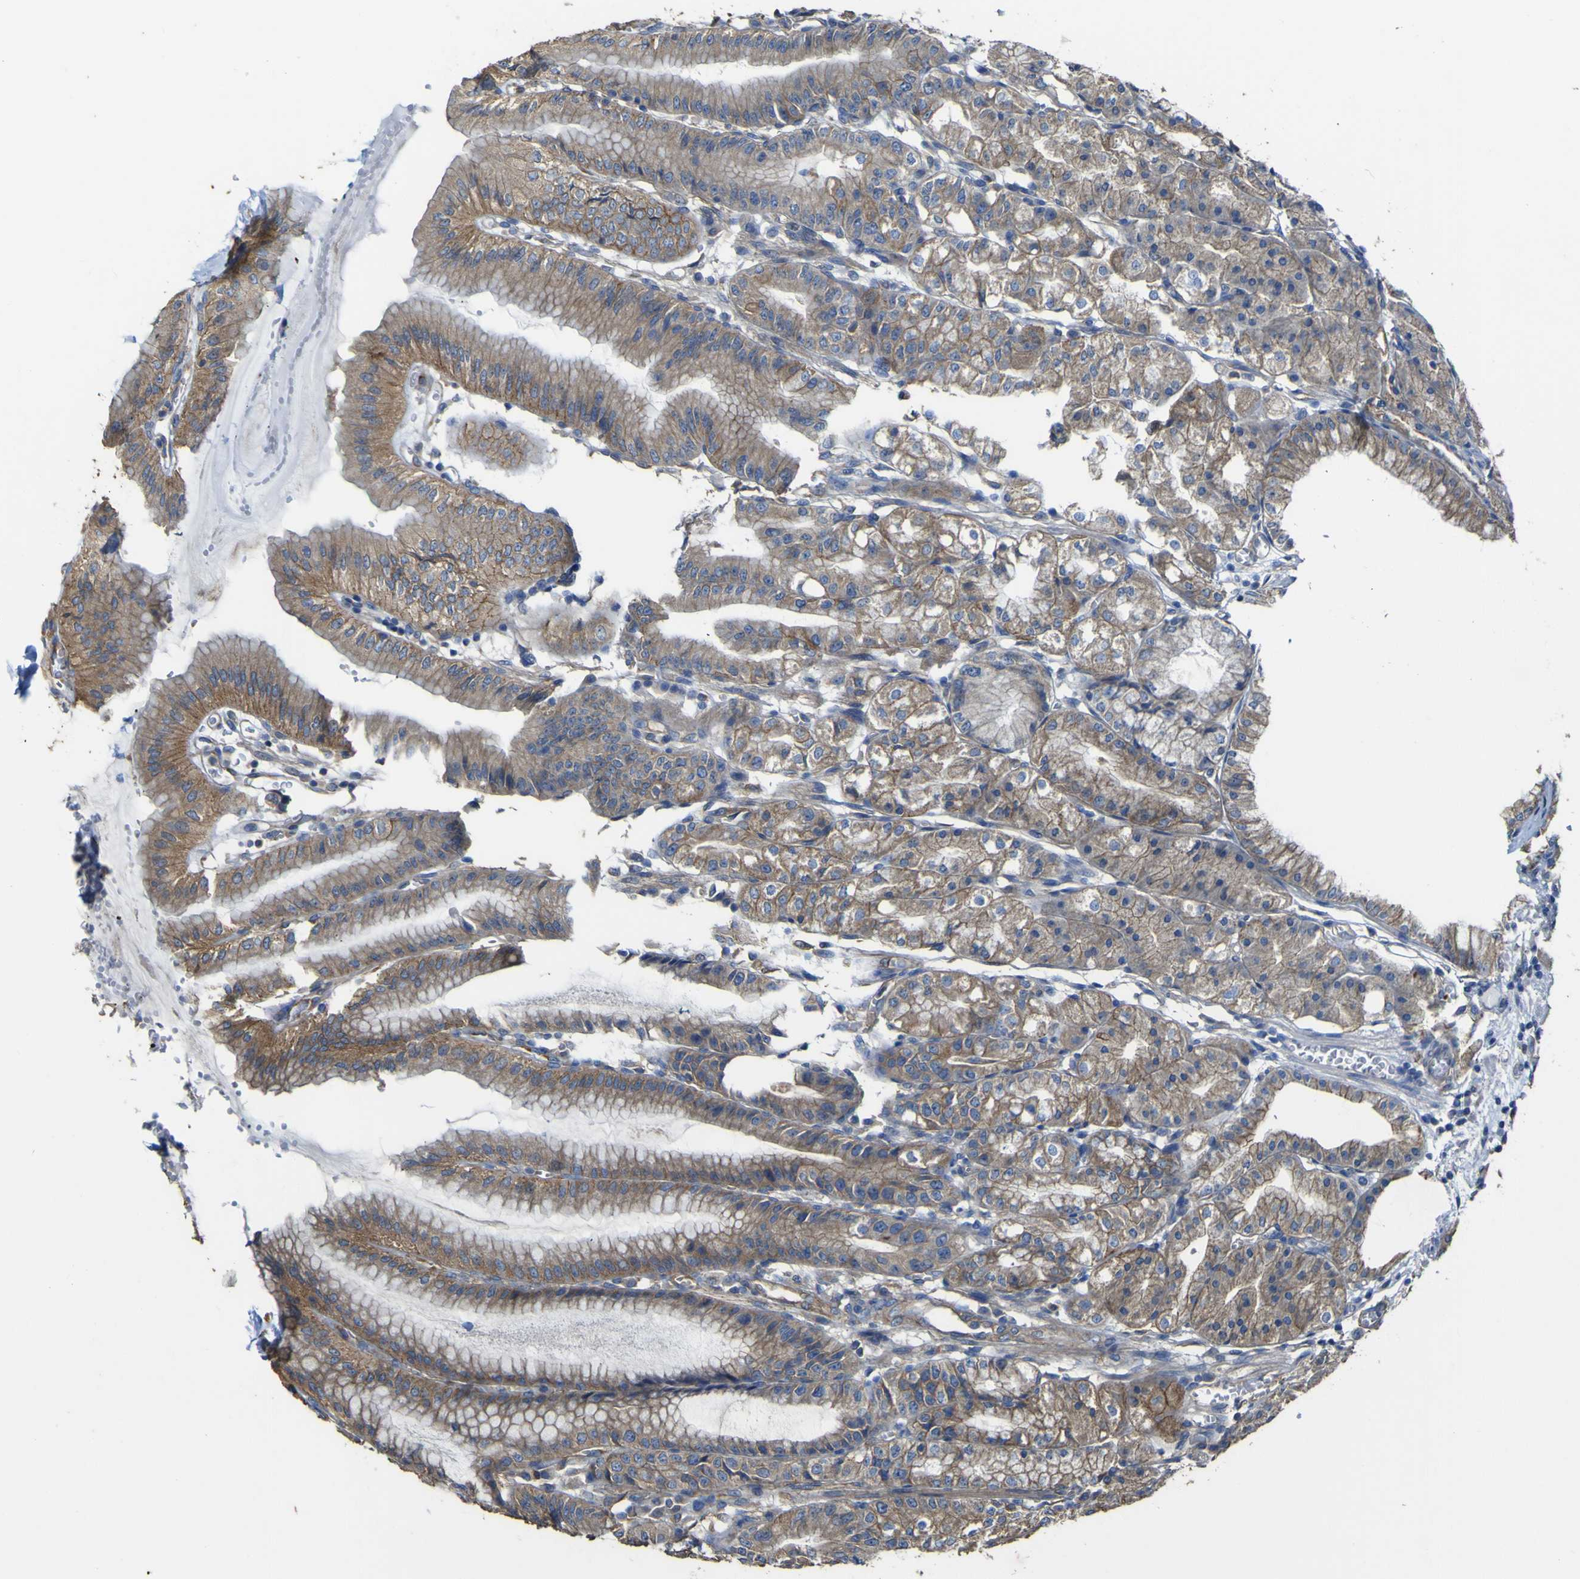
{"staining": {"intensity": "moderate", "quantity": ">75%", "location": "cytoplasmic/membranous"}, "tissue": "stomach", "cell_type": "Glandular cells", "image_type": "normal", "snomed": [{"axis": "morphology", "description": "Normal tissue, NOS"}, {"axis": "topography", "description": "Stomach, lower"}], "caption": "IHC of normal stomach reveals medium levels of moderate cytoplasmic/membranous positivity in approximately >75% of glandular cells. (Stains: DAB in brown, nuclei in blue, Microscopy: brightfield microscopy at high magnification).", "gene": "TNFSF15", "patient": {"sex": "male", "age": 71}}